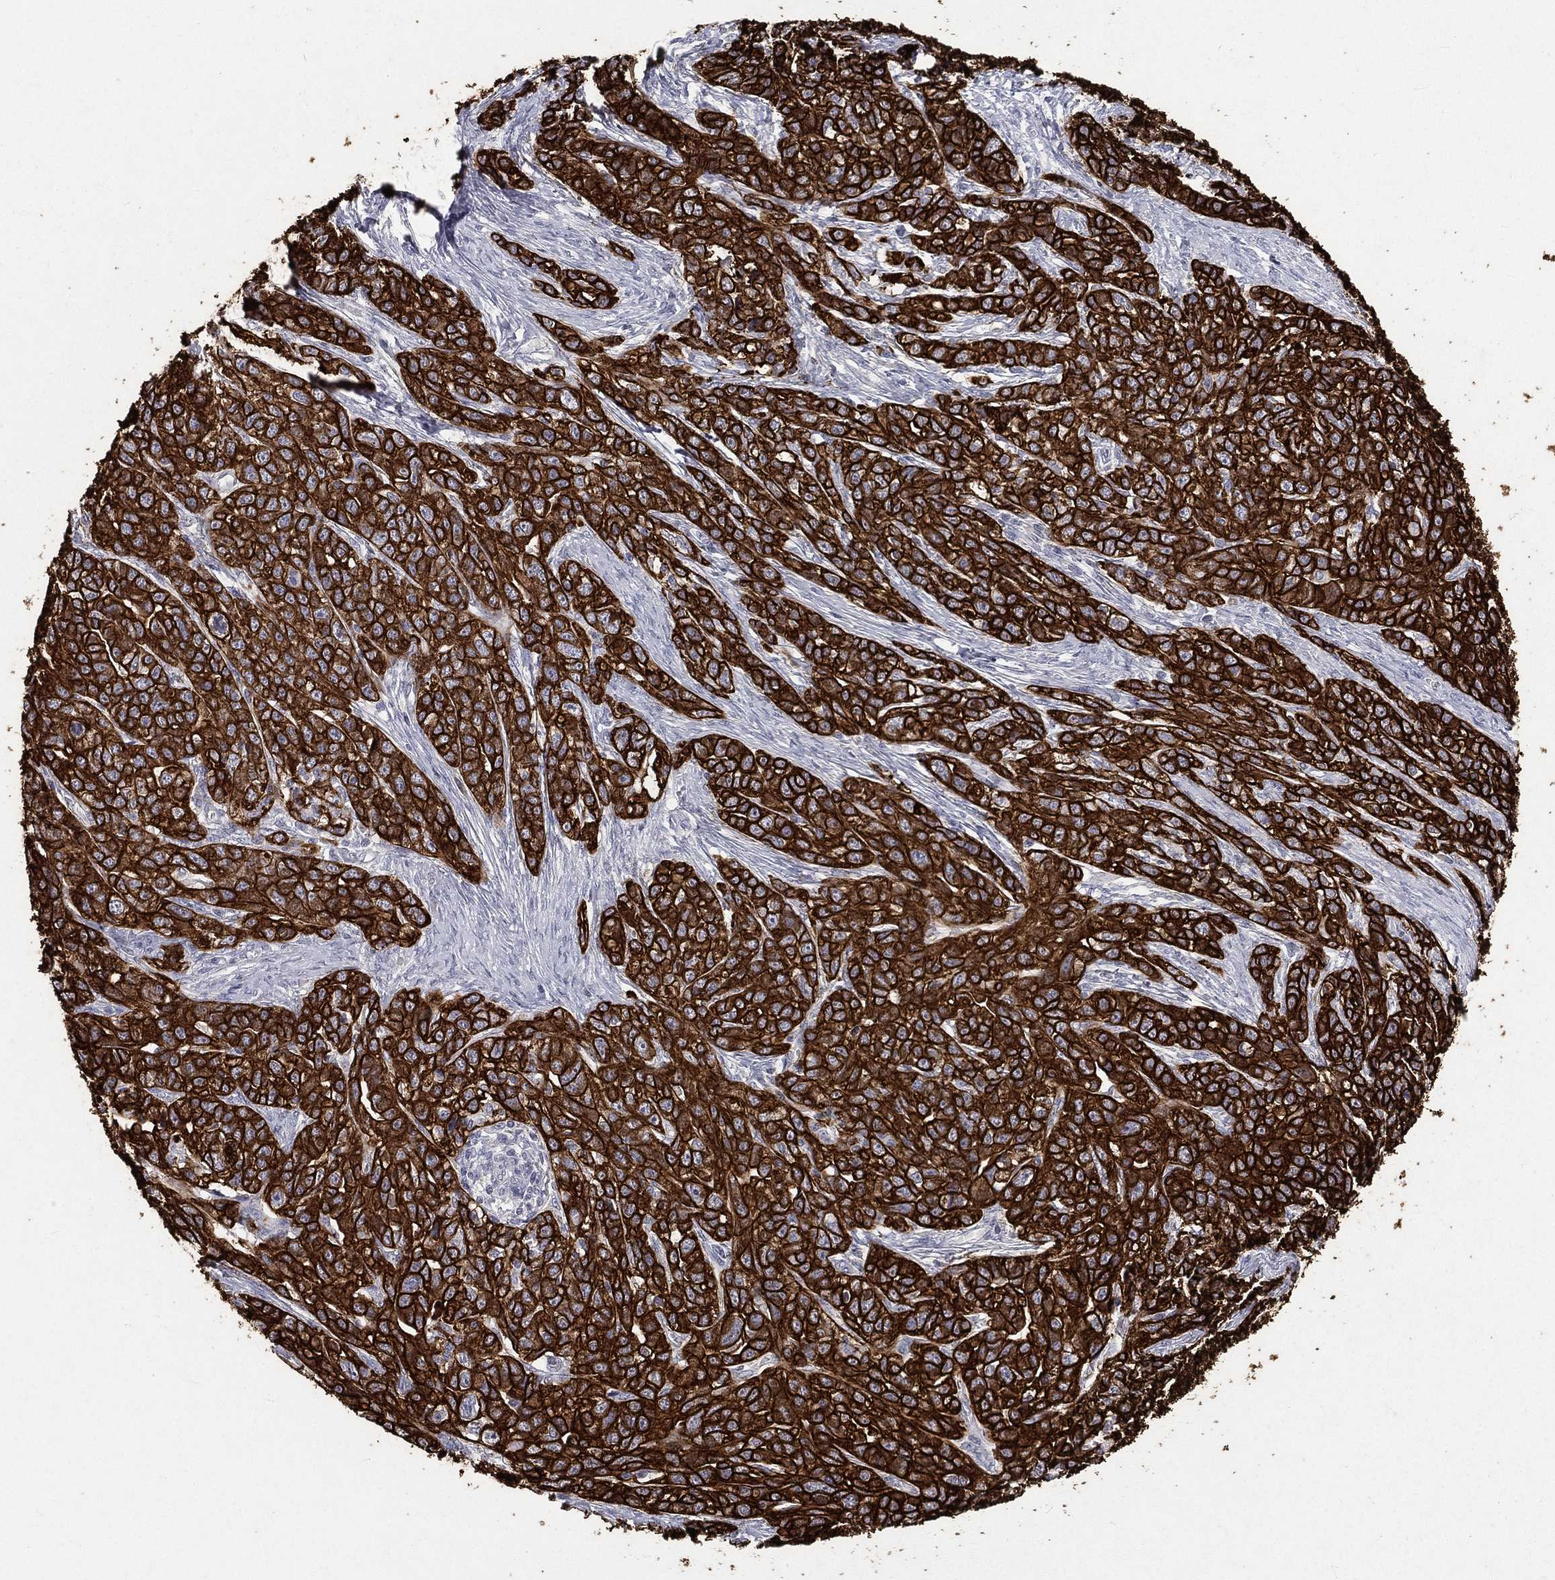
{"staining": {"intensity": "strong", "quantity": ">75%", "location": "cytoplasmic/membranous"}, "tissue": "ovarian cancer", "cell_type": "Tumor cells", "image_type": "cancer", "snomed": [{"axis": "morphology", "description": "Cystadenocarcinoma, serous, NOS"}, {"axis": "topography", "description": "Ovary"}], "caption": "Ovarian cancer stained for a protein demonstrates strong cytoplasmic/membranous positivity in tumor cells.", "gene": "KRT7", "patient": {"sex": "female", "age": 71}}